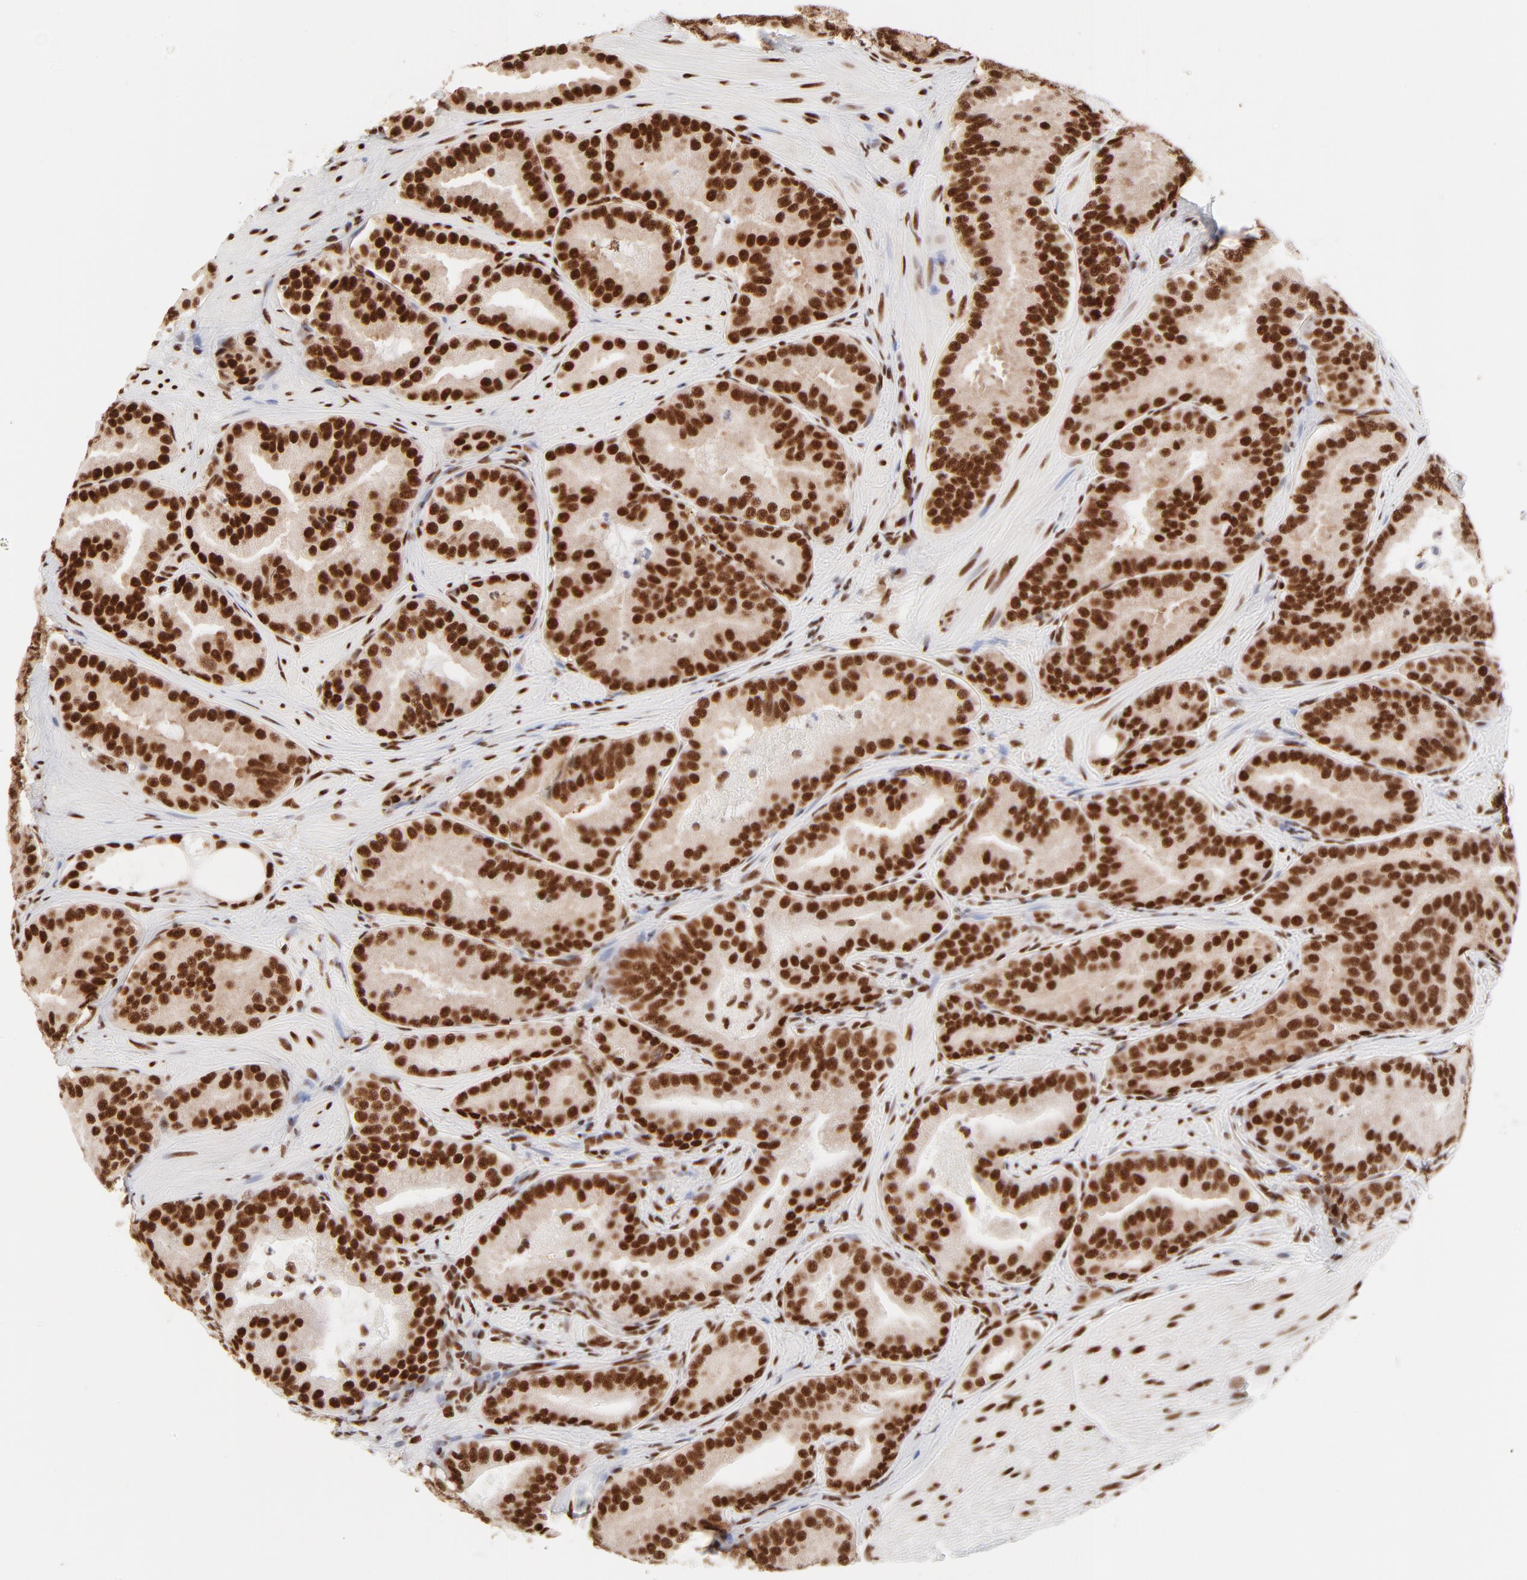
{"staining": {"intensity": "strong", "quantity": ">75%", "location": "nuclear"}, "tissue": "prostate cancer", "cell_type": "Tumor cells", "image_type": "cancer", "snomed": [{"axis": "morphology", "description": "Adenocarcinoma, Low grade"}, {"axis": "topography", "description": "Prostate"}], "caption": "Immunohistochemical staining of human low-grade adenocarcinoma (prostate) demonstrates high levels of strong nuclear protein staining in about >75% of tumor cells.", "gene": "TARDBP", "patient": {"sex": "male", "age": 59}}